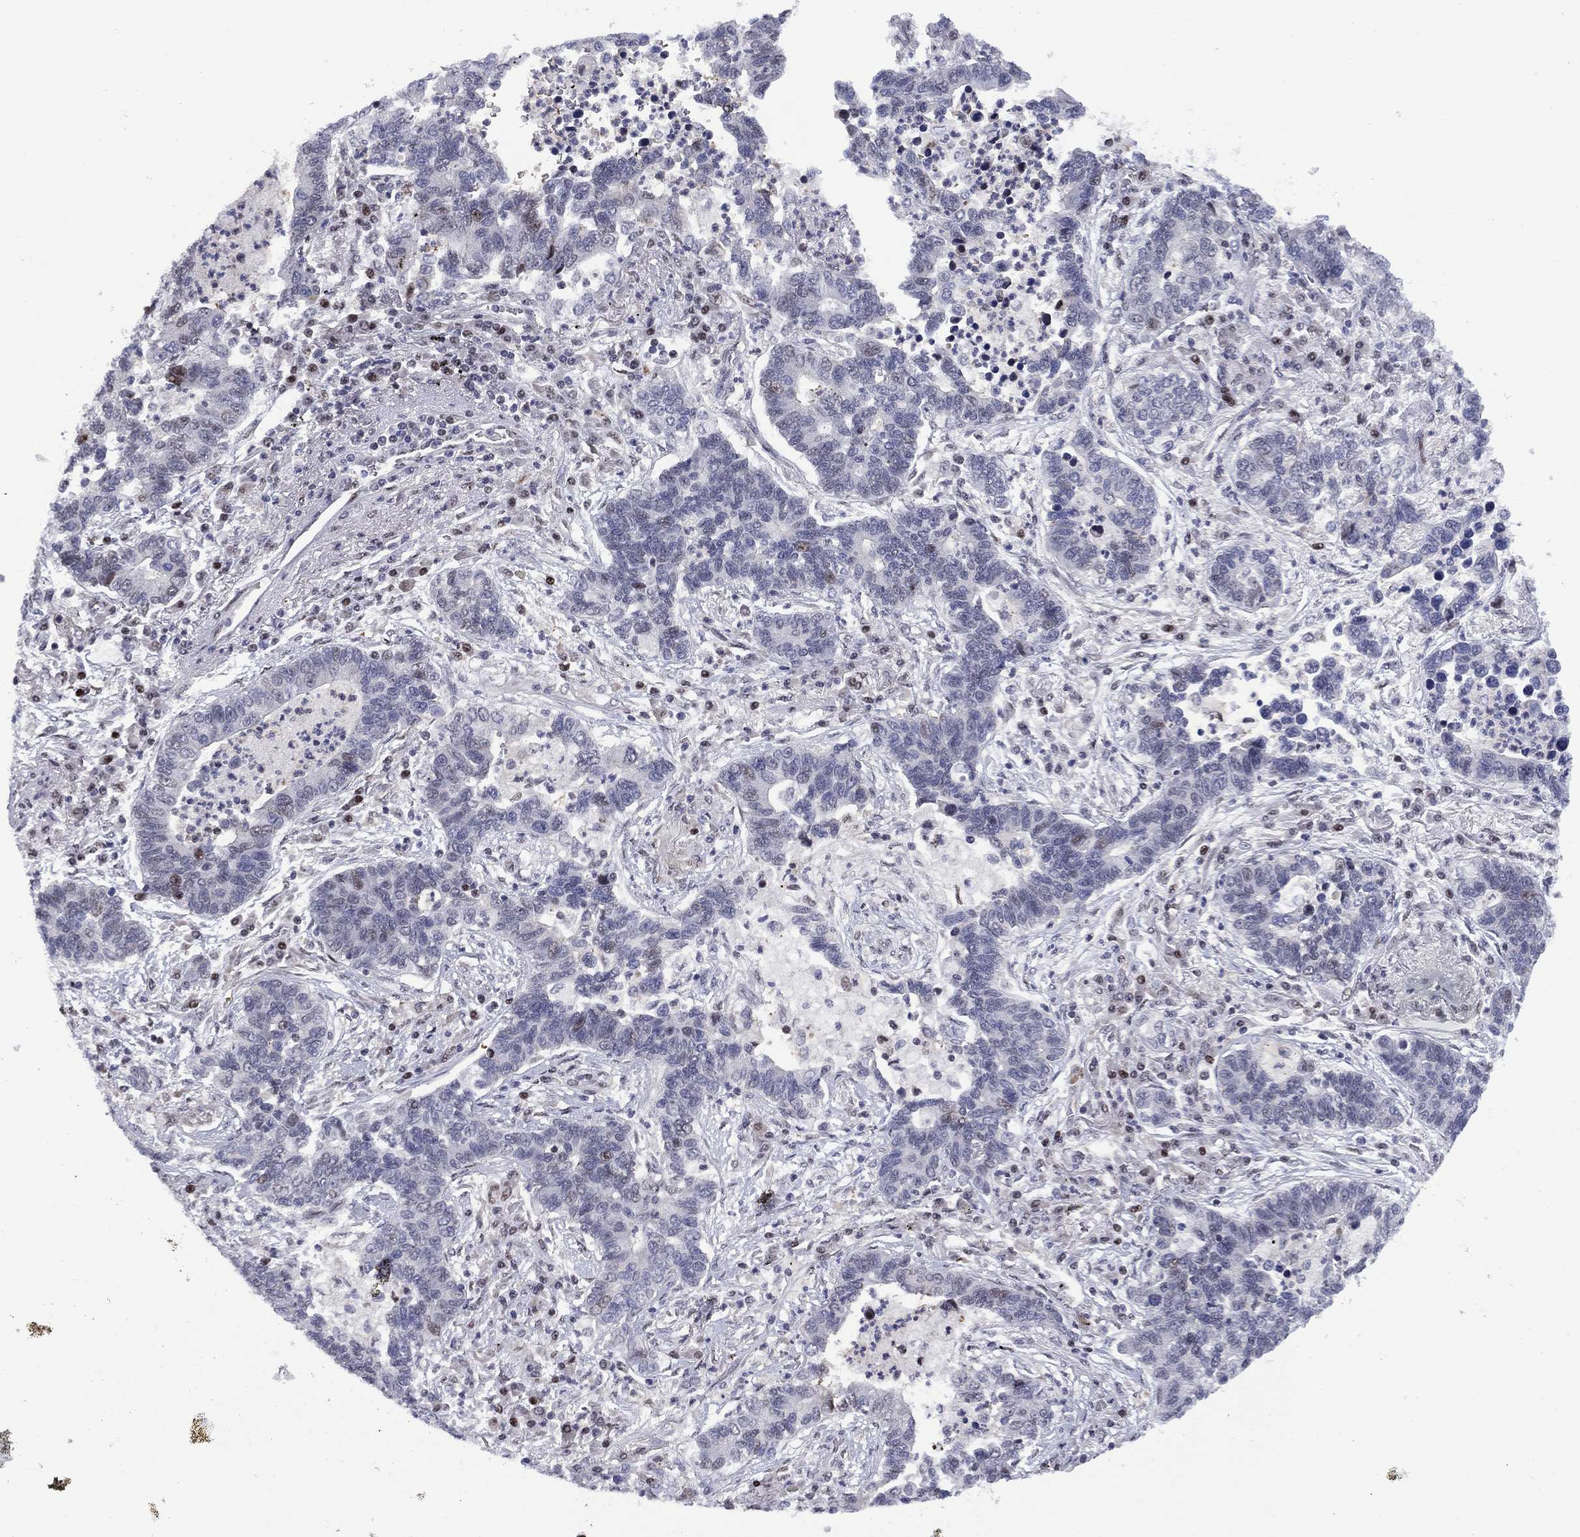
{"staining": {"intensity": "negative", "quantity": "none", "location": "none"}, "tissue": "lung cancer", "cell_type": "Tumor cells", "image_type": "cancer", "snomed": [{"axis": "morphology", "description": "Adenocarcinoma, NOS"}, {"axis": "topography", "description": "Lung"}], "caption": "The immunohistochemistry (IHC) image has no significant staining in tumor cells of lung cancer (adenocarcinoma) tissue.", "gene": "SLC4A4", "patient": {"sex": "female", "age": 57}}